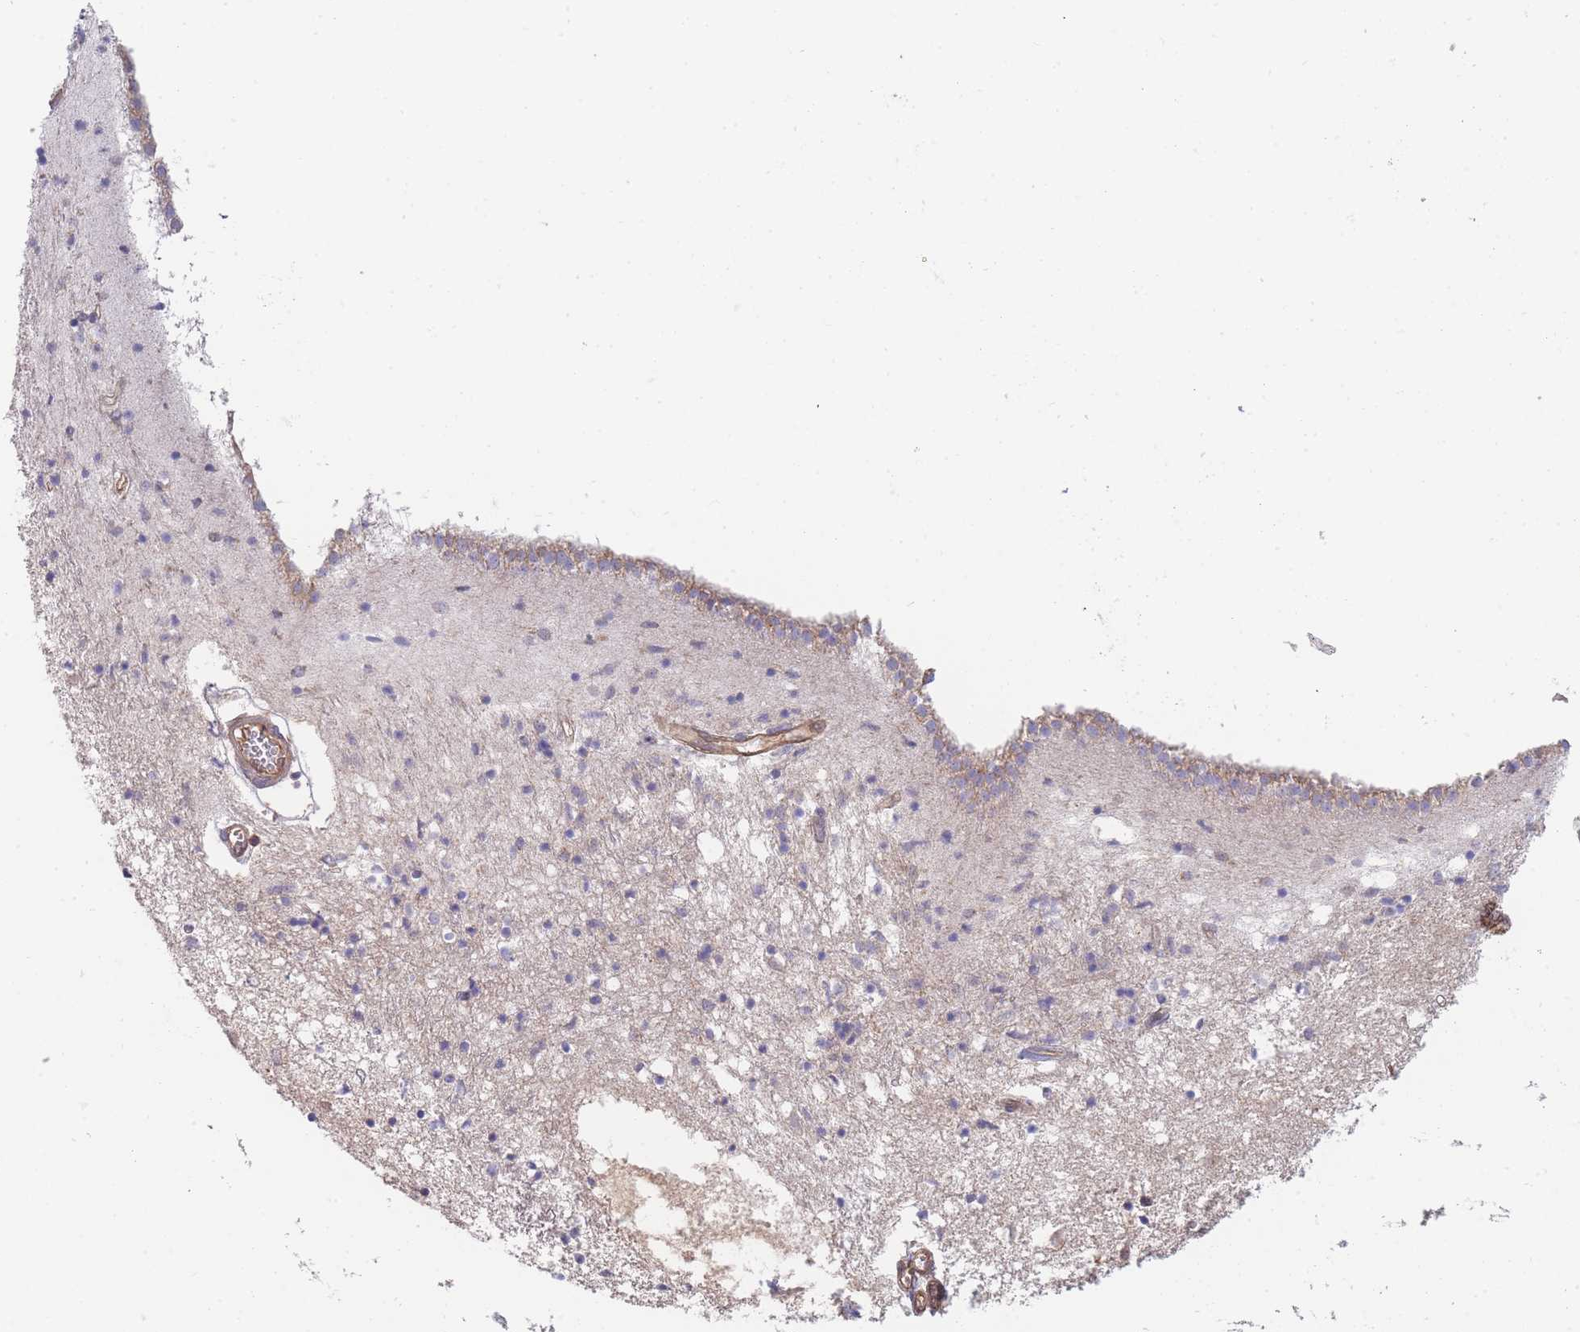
{"staining": {"intensity": "moderate", "quantity": "<25%", "location": "cytoplasmic/membranous"}, "tissue": "caudate", "cell_type": "Glial cells", "image_type": "normal", "snomed": [{"axis": "morphology", "description": "Normal tissue, NOS"}, {"axis": "topography", "description": "Lateral ventricle wall"}], "caption": "Immunohistochemistry (IHC) of unremarkable human caudate displays low levels of moderate cytoplasmic/membranous staining in approximately <25% of glial cells.", "gene": "MRPS18B", "patient": {"sex": "male", "age": 70}}